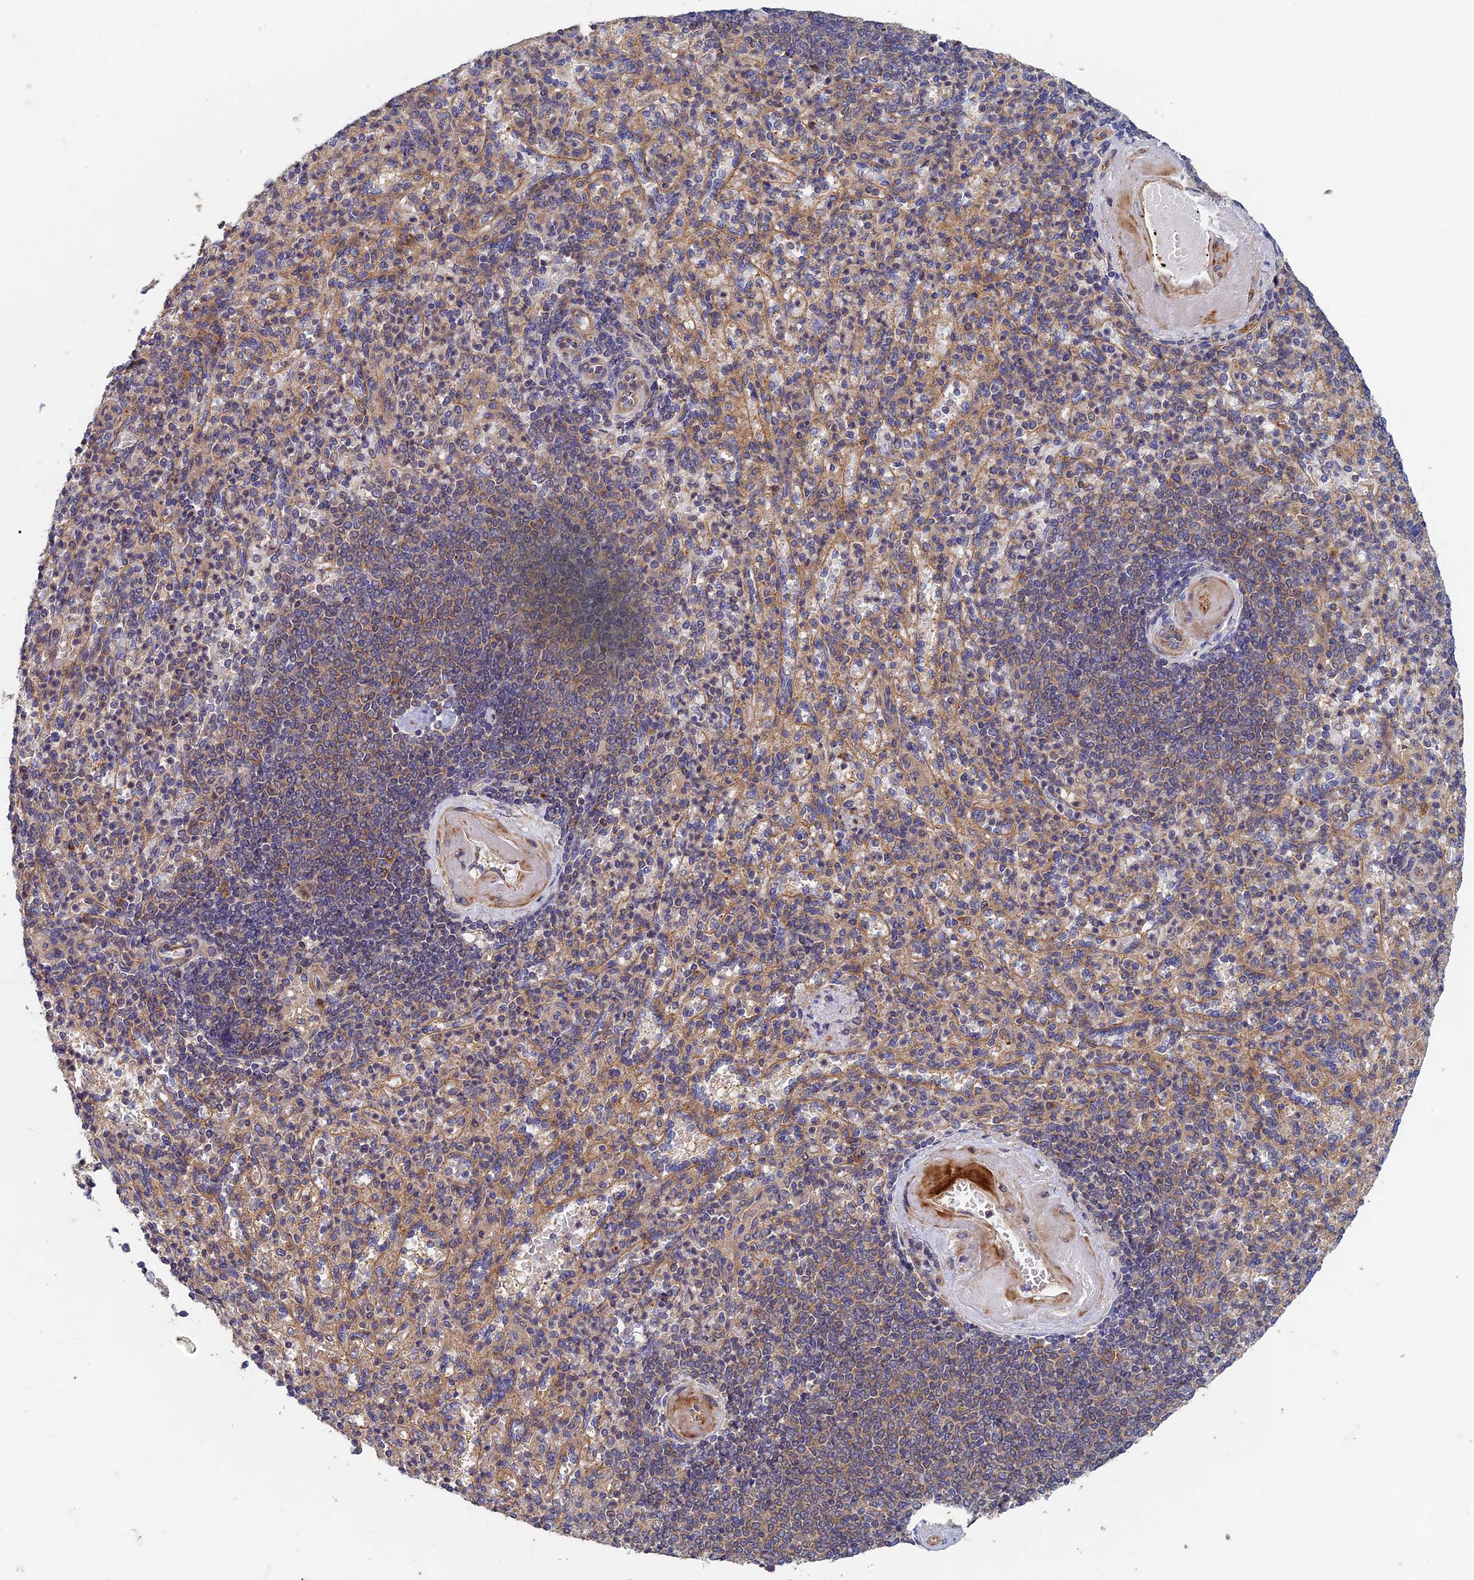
{"staining": {"intensity": "negative", "quantity": "none", "location": "none"}, "tissue": "spleen", "cell_type": "Cells in red pulp", "image_type": "normal", "snomed": [{"axis": "morphology", "description": "Normal tissue, NOS"}, {"axis": "topography", "description": "Spleen"}], "caption": "Cells in red pulp show no significant protein positivity in unremarkable spleen.", "gene": "NCAPG", "patient": {"sex": "female", "age": 74}}